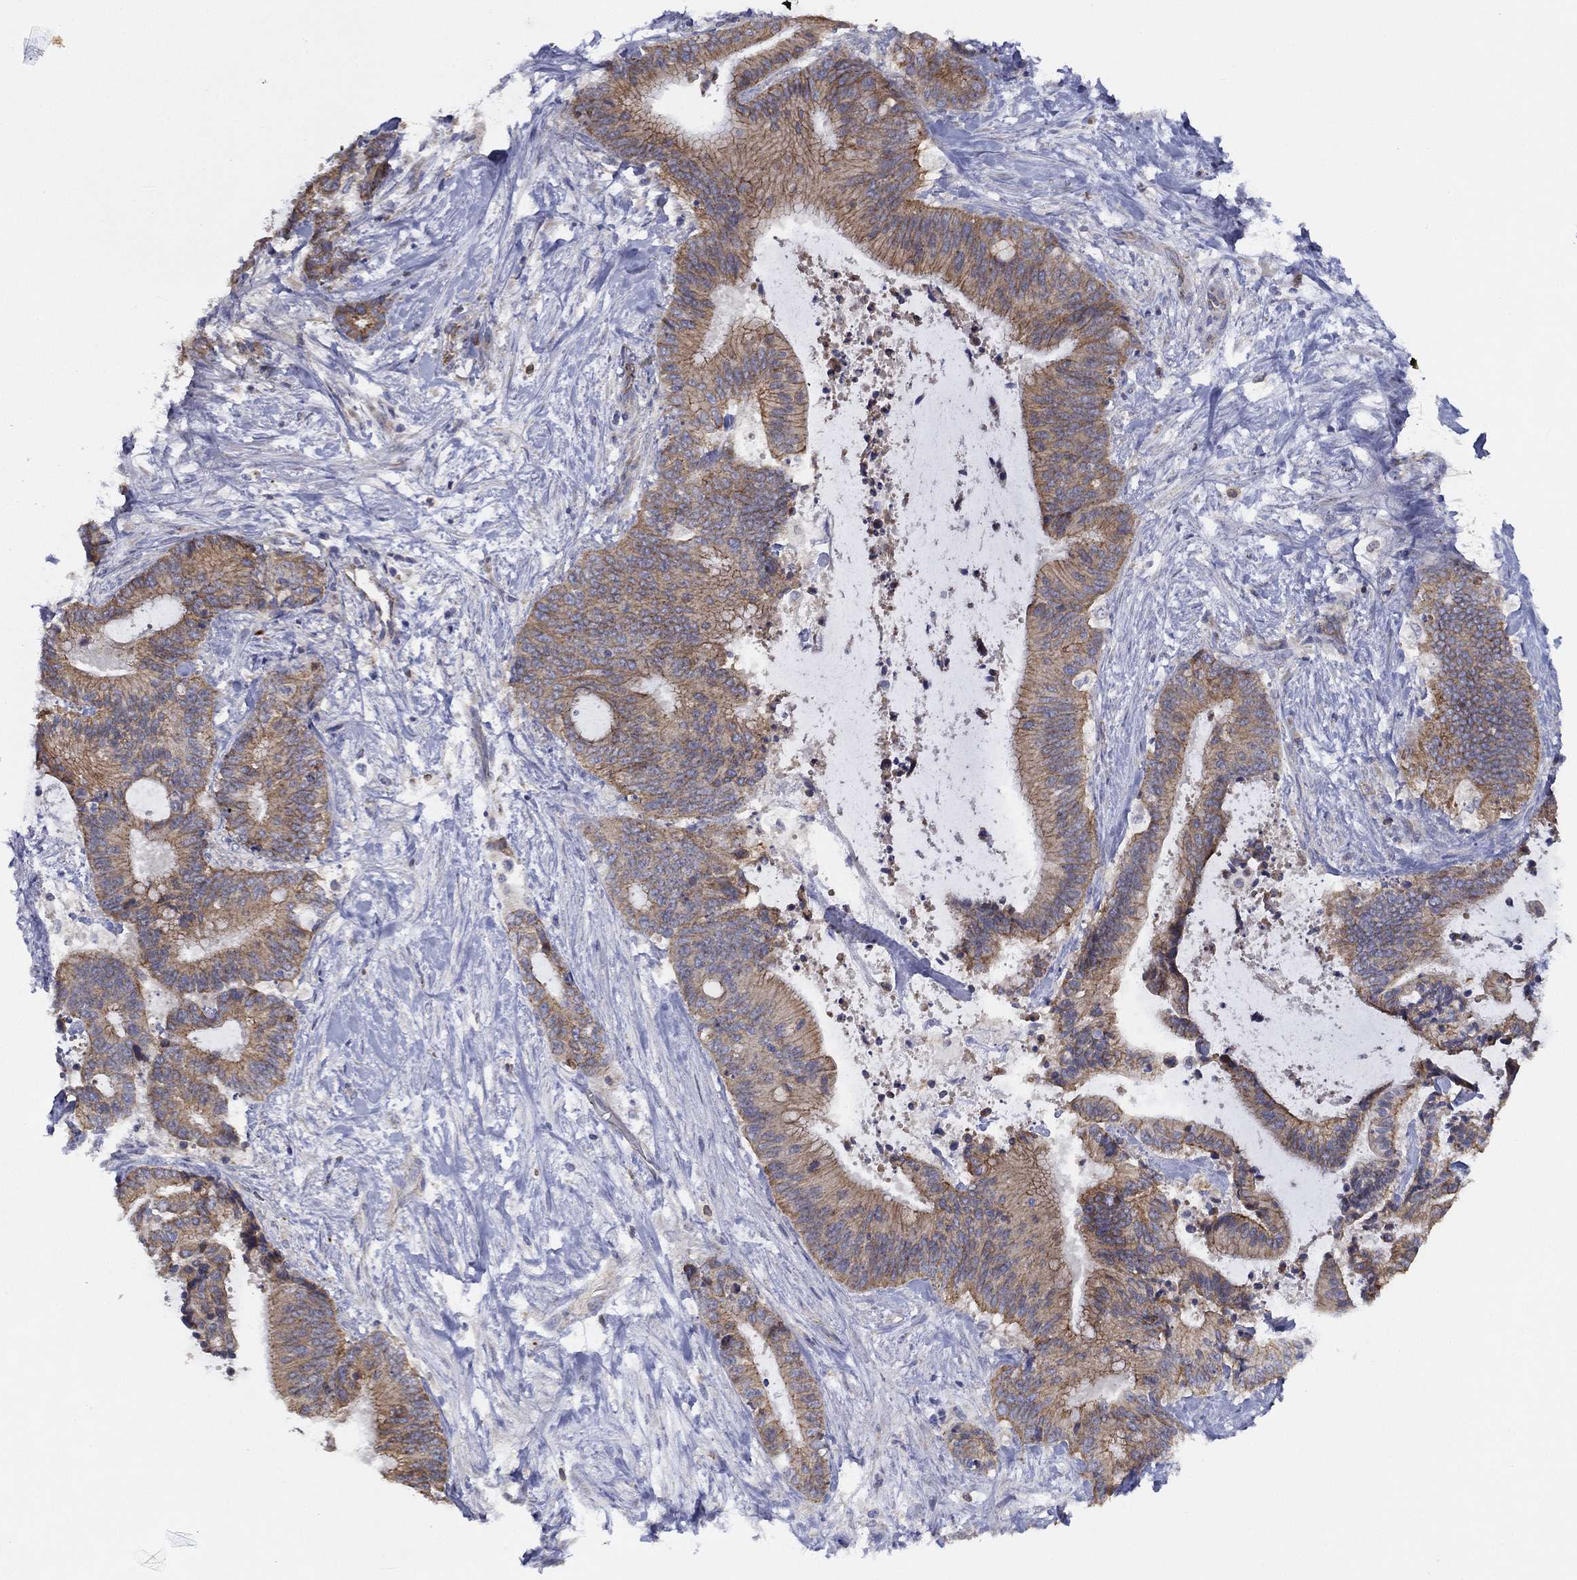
{"staining": {"intensity": "moderate", "quantity": "25%-75%", "location": "cytoplasmic/membranous"}, "tissue": "liver cancer", "cell_type": "Tumor cells", "image_type": "cancer", "snomed": [{"axis": "morphology", "description": "Cholangiocarcinoma"}, {"axis": "topography", "description": "Liver"}], "caption": "The micrograph demonstrates a brown stain indicating the presence of a protein in the cytoplasmic/membranous of tumor cells in liver cancer.", "gene": "ZNF223", "patient": {"sex": "female", "age": 73}}